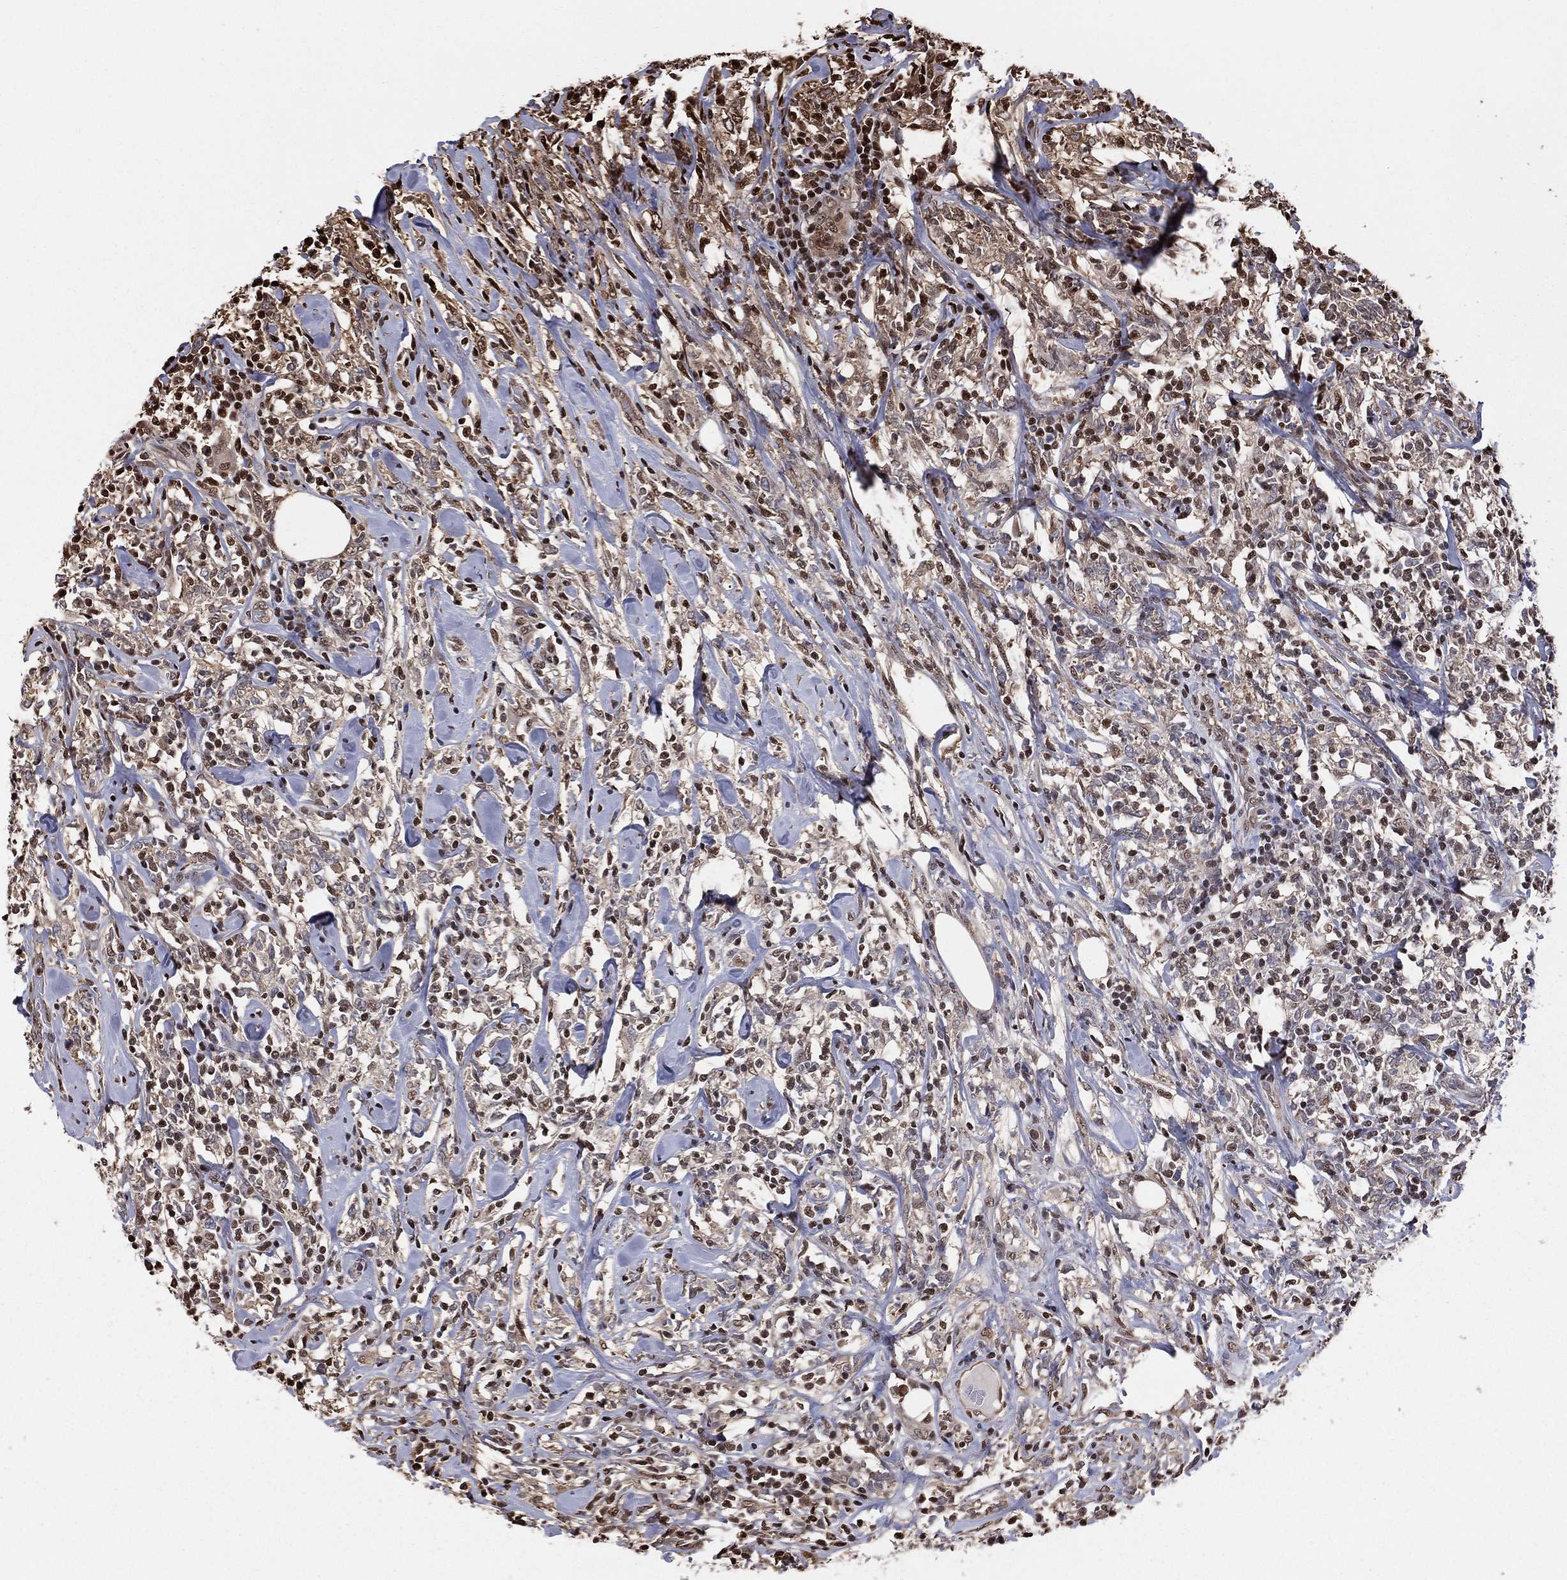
{"staining": {"intensity": "strong", "quantity": "<25%", "location": "nuclear"}, "tissue": "lymphoma", "cell_type": "Tumor cells", "image_type": "cancer", "snomed": [{"axis": "morphology", "description": "Malignant lymphoma, non-Hodgkin's type, High grade"}, {"axis": "topography", "description": "Lymph node"}], "caption": "A medium amount of strong nuclear positivity is present in about <25% of tumor cells in malignant lymphoma, non-Hodgkin's type (high-grade) tissue.", "gene": "GAPDH", "patient": {"sex": "female", "age": 84}}